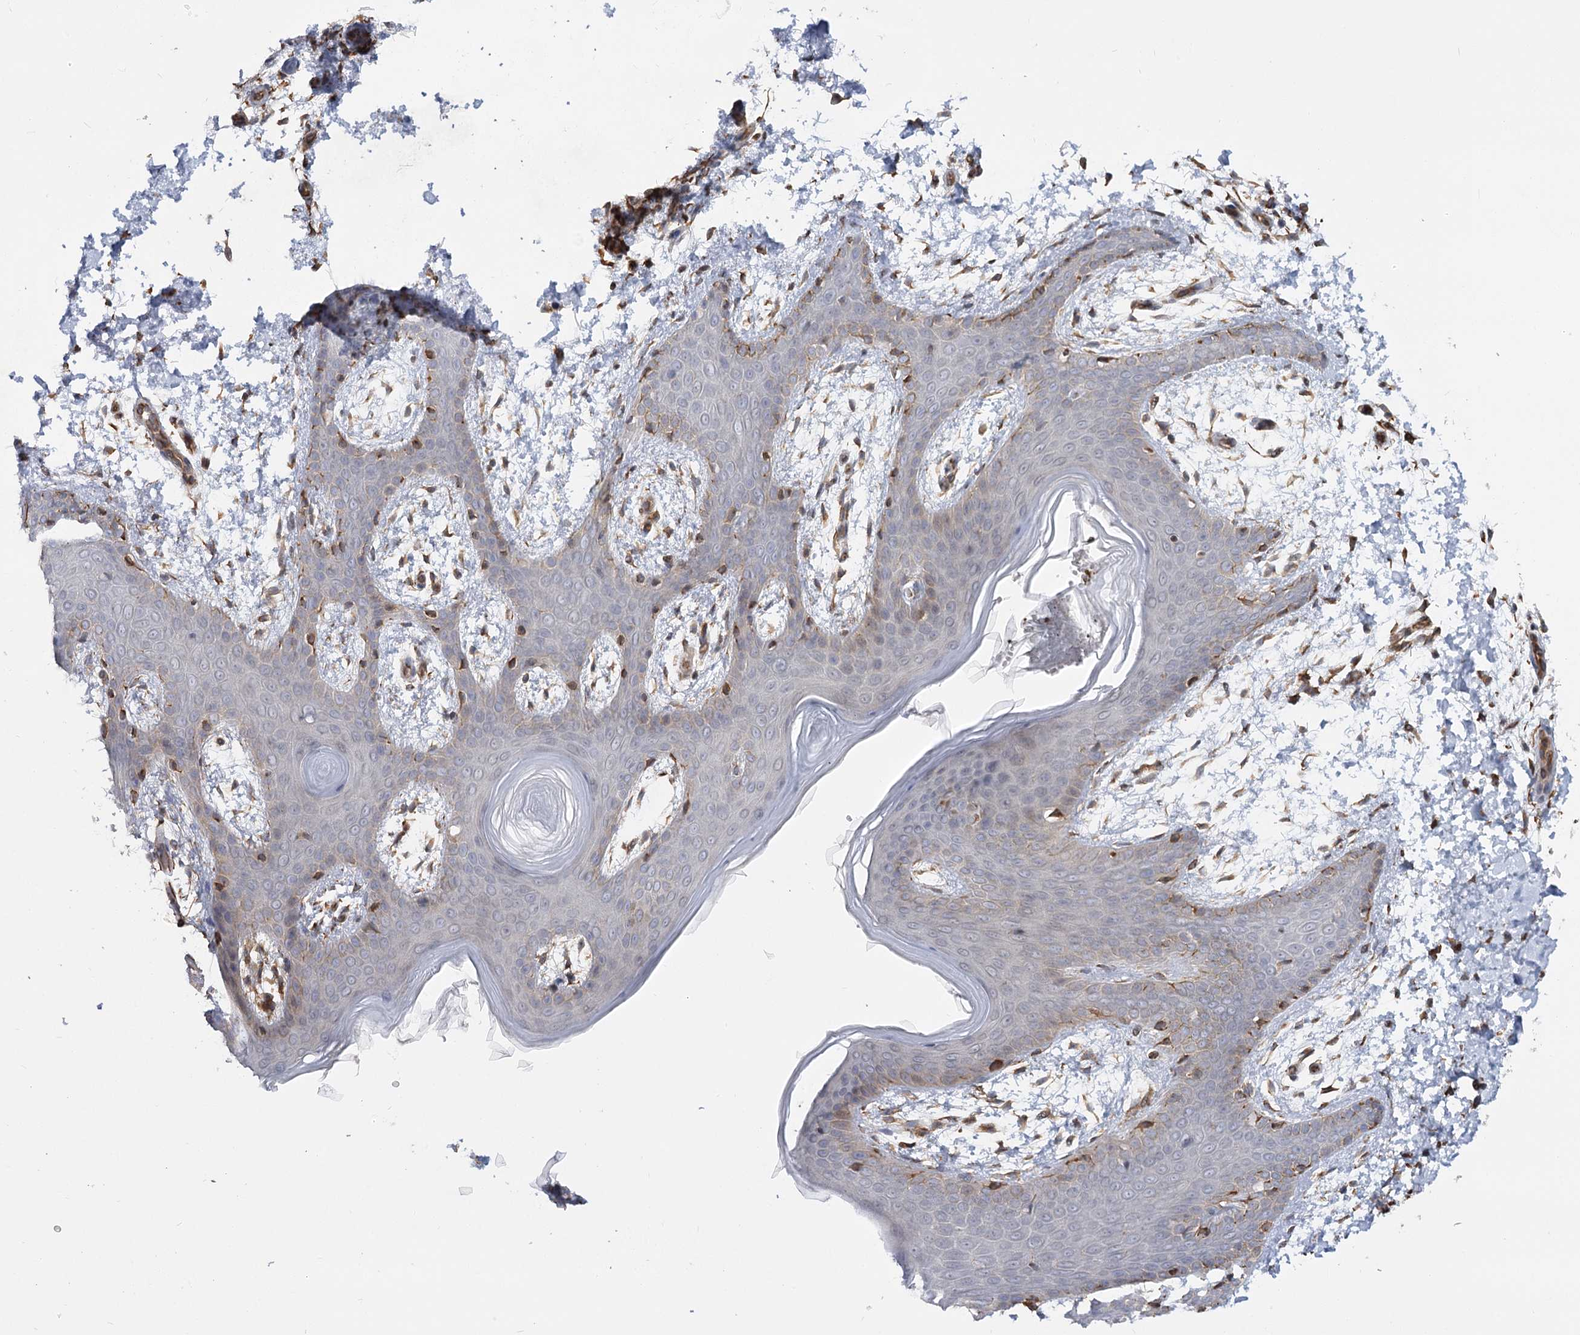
{"staining": {"intensity": "moderate", "quantity": ">75%", "location": "cytoplasmic/membranous"}, "tissue": "skin", "cell_type": "Fibroblasts", "image_type": "normal", "snomed": [{"axis": "morphology", "description": "Normal tissue, NOS"}, {"axis": "topography", "description": "Skin"}], "caption": "The immunohistochemical stain highlights moderate cytoplasmic/membranous positivity in fibroblasts of unremarkable skin.", "gene": "TBC1D9B", "patient": {"sex": "male", "age": 36}}